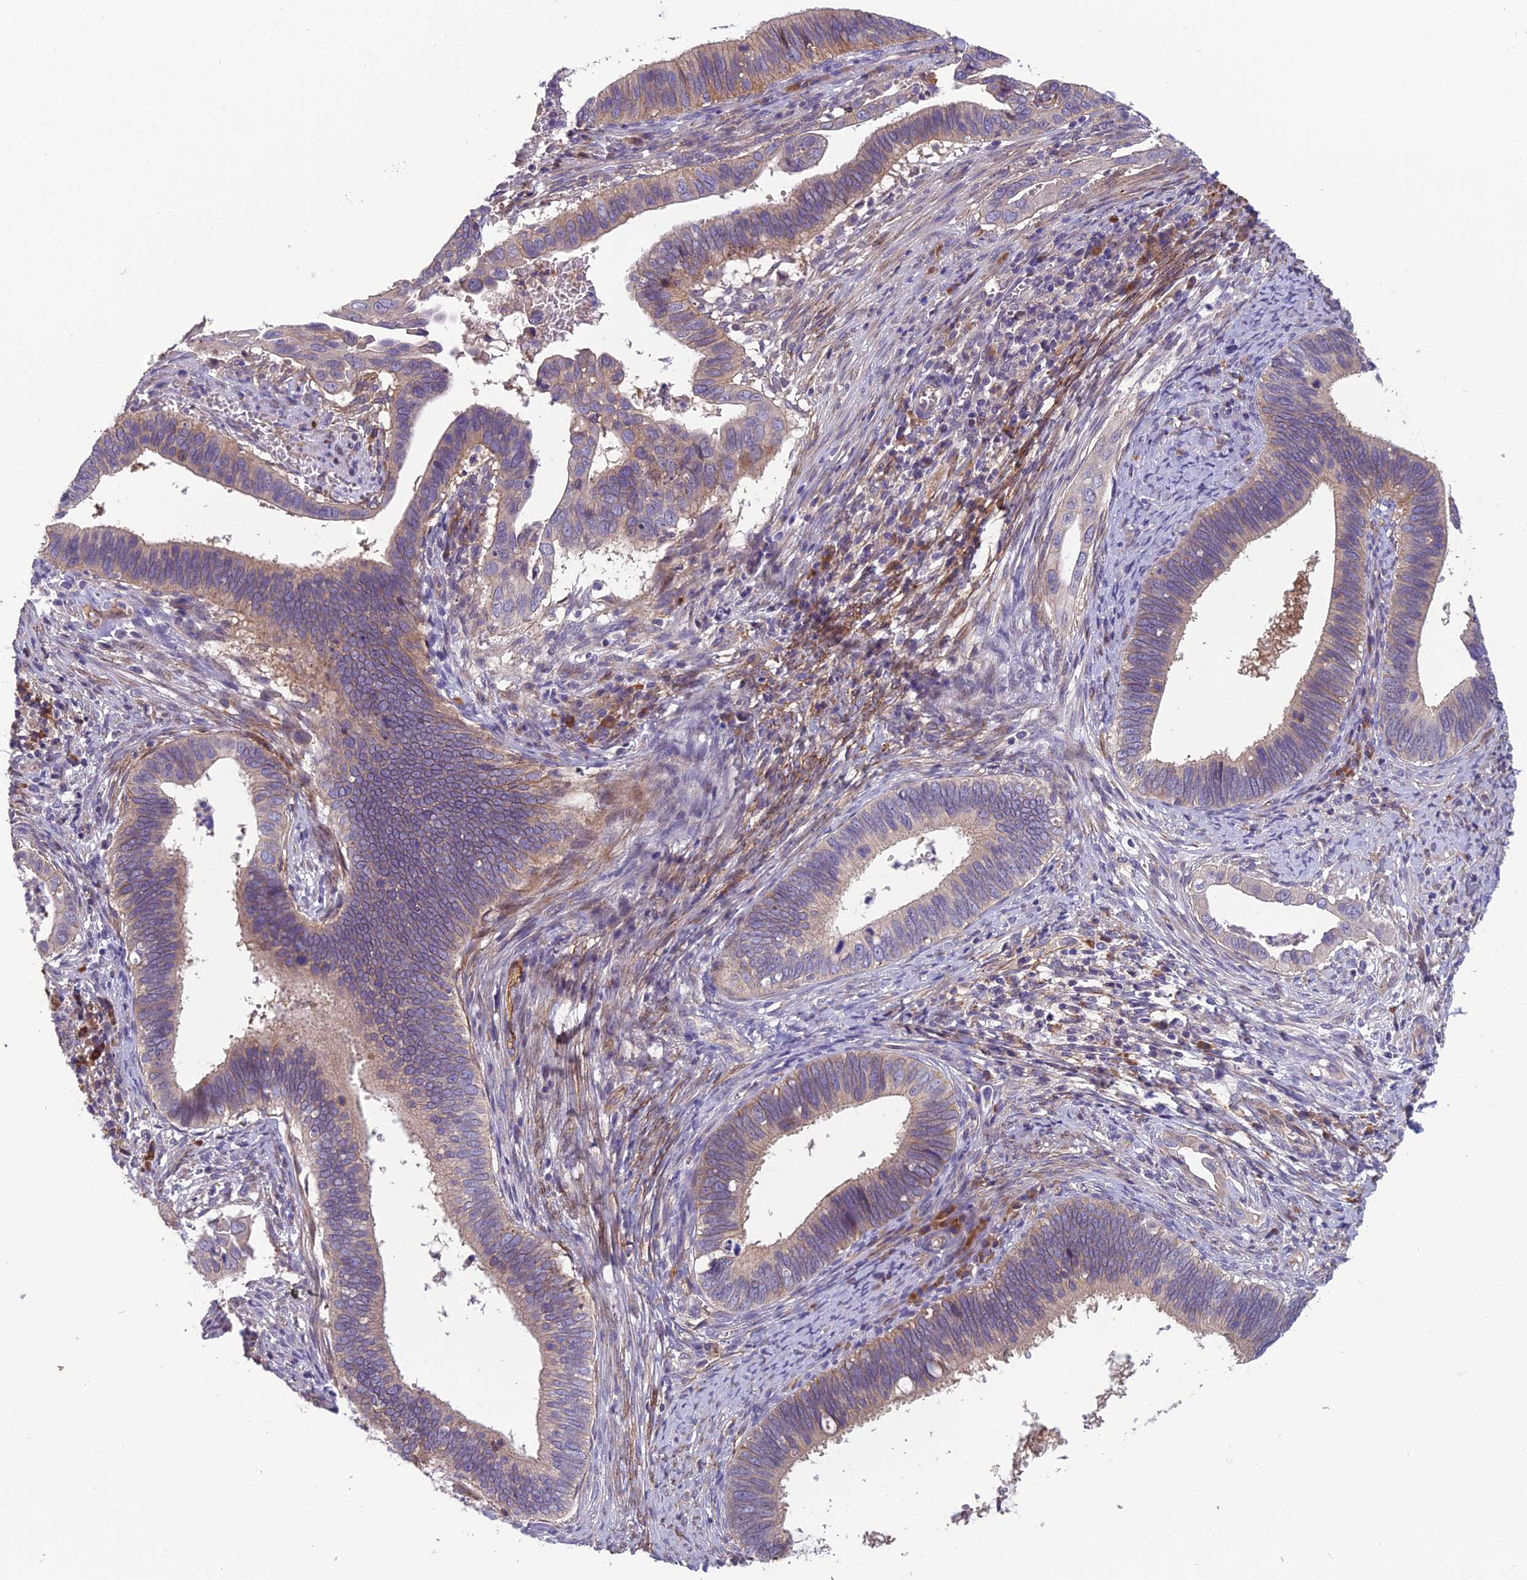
{"staining": {"intensity": "weak", "quantity": "<25%", "location": "cytoplasmic/membranous"}, "tissue": "cervical cancer", "cell_type": "Tumor cells", "image_type": "cancer", "snomed": [{"axis": "morphology", "description": "Adenocarcinoma, NOS"}, {"axis": "topography", "description": "Cervix"}], "caption": "Immunohistochemistry photomicrograph of neoplastic tissue: cervical cancer stained with DAB displays no significant protein expression in tumor cells. (Stains: DAB immunohistochemistry with hematoxylin counter stain, Microscopy: brightfield microscopy at high magnification).", "gene": "TSPAN15", "patient": {"sex": "female", "age": 42}}